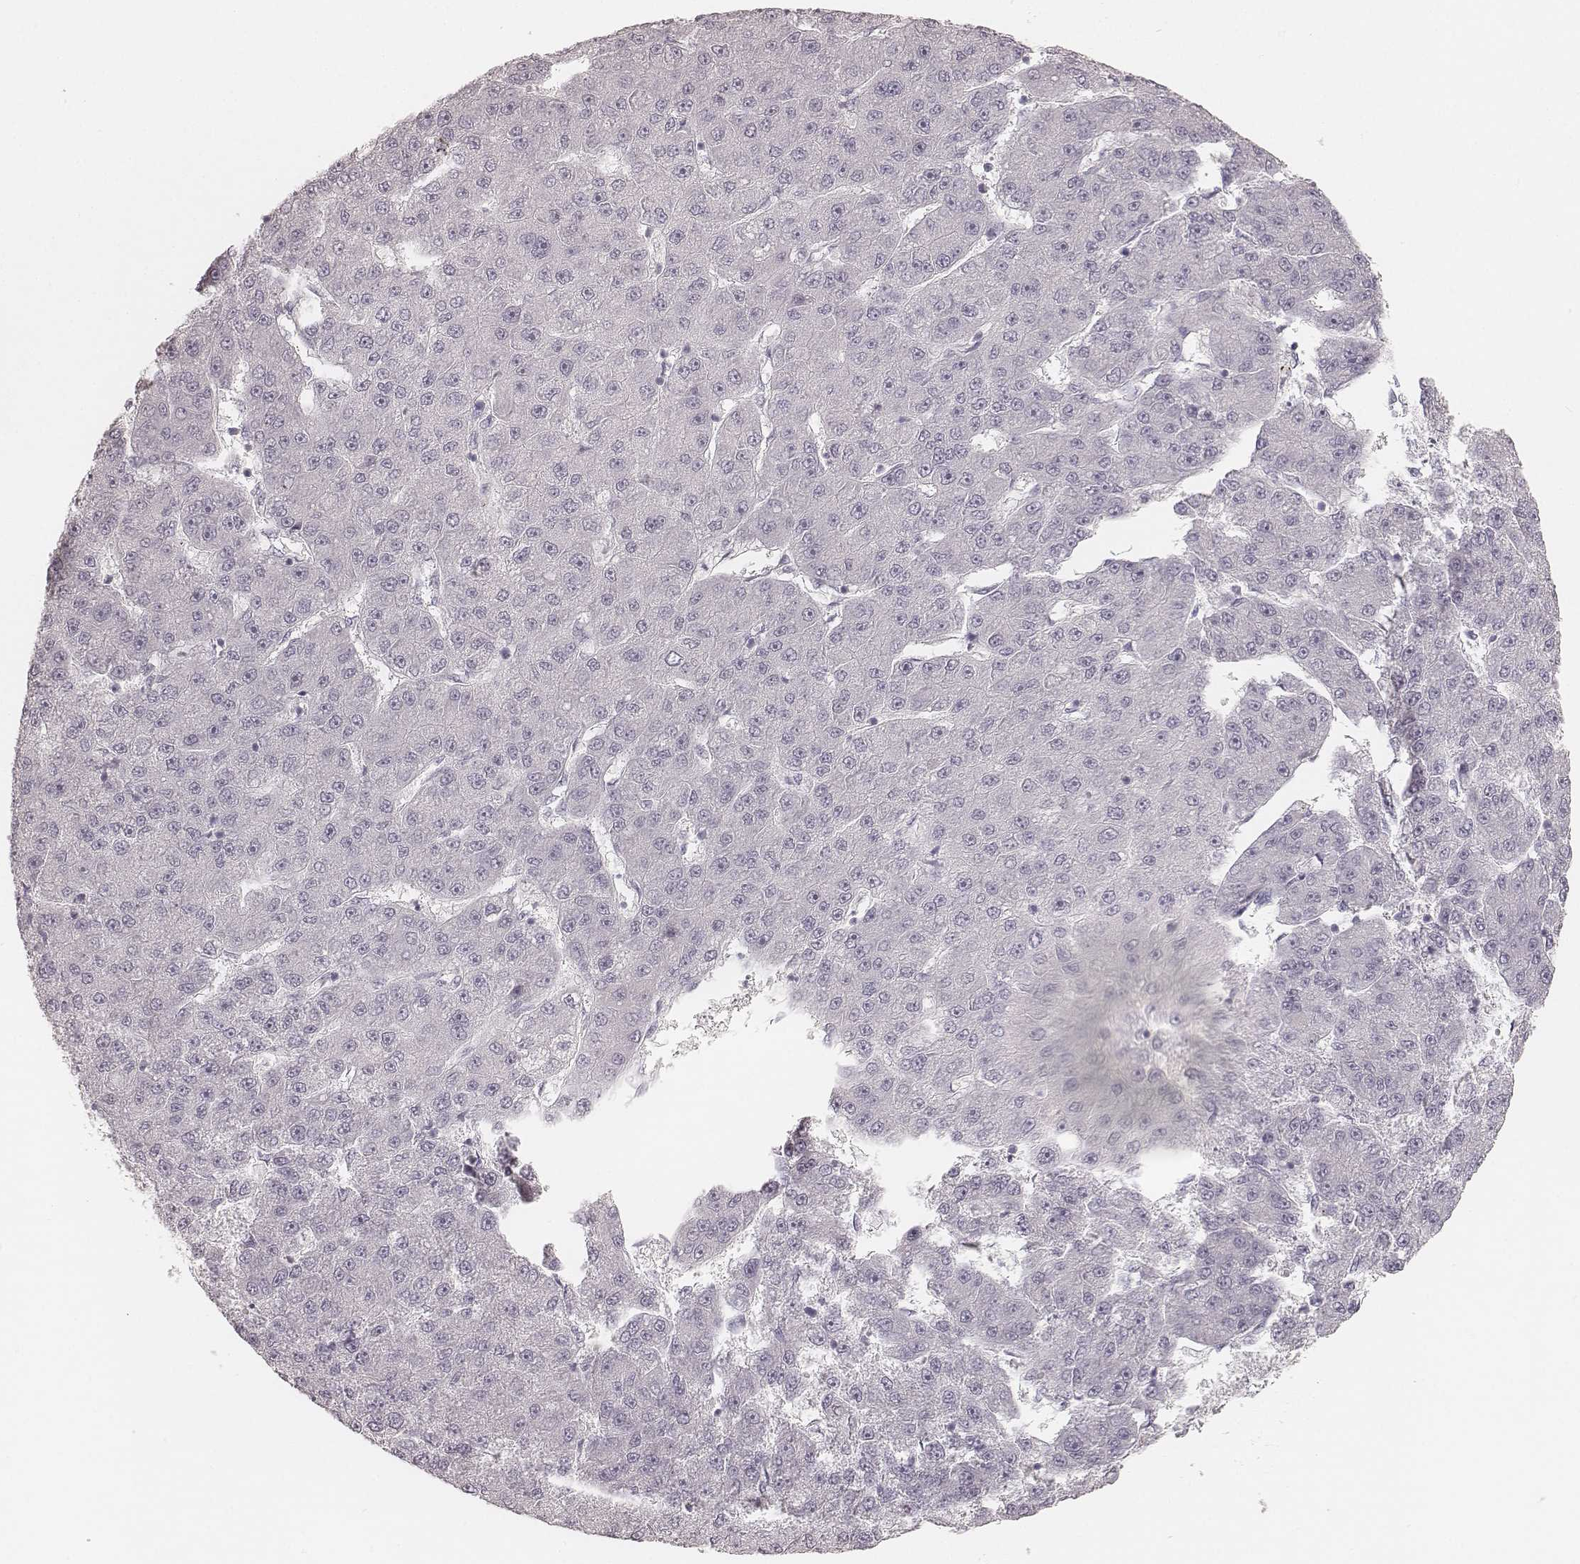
{"staining": {"intensity": "negative", "quantity": "none", "location": "none"}, "tissue": "liver cancer", "cell_type": "Tumor cells", "image_type": "cancer", "snomed": [{"axis": "morphology", "description": "Carcinoma, Hepatocellular, NOS"}, {"axis": "topography", "description": "Liver"}], "caption": "The image demonstrates no significant positivity in tumor cells of liver cancer.", "gene": "KRT72", "patient": {"sex": "male", "age": 67}}